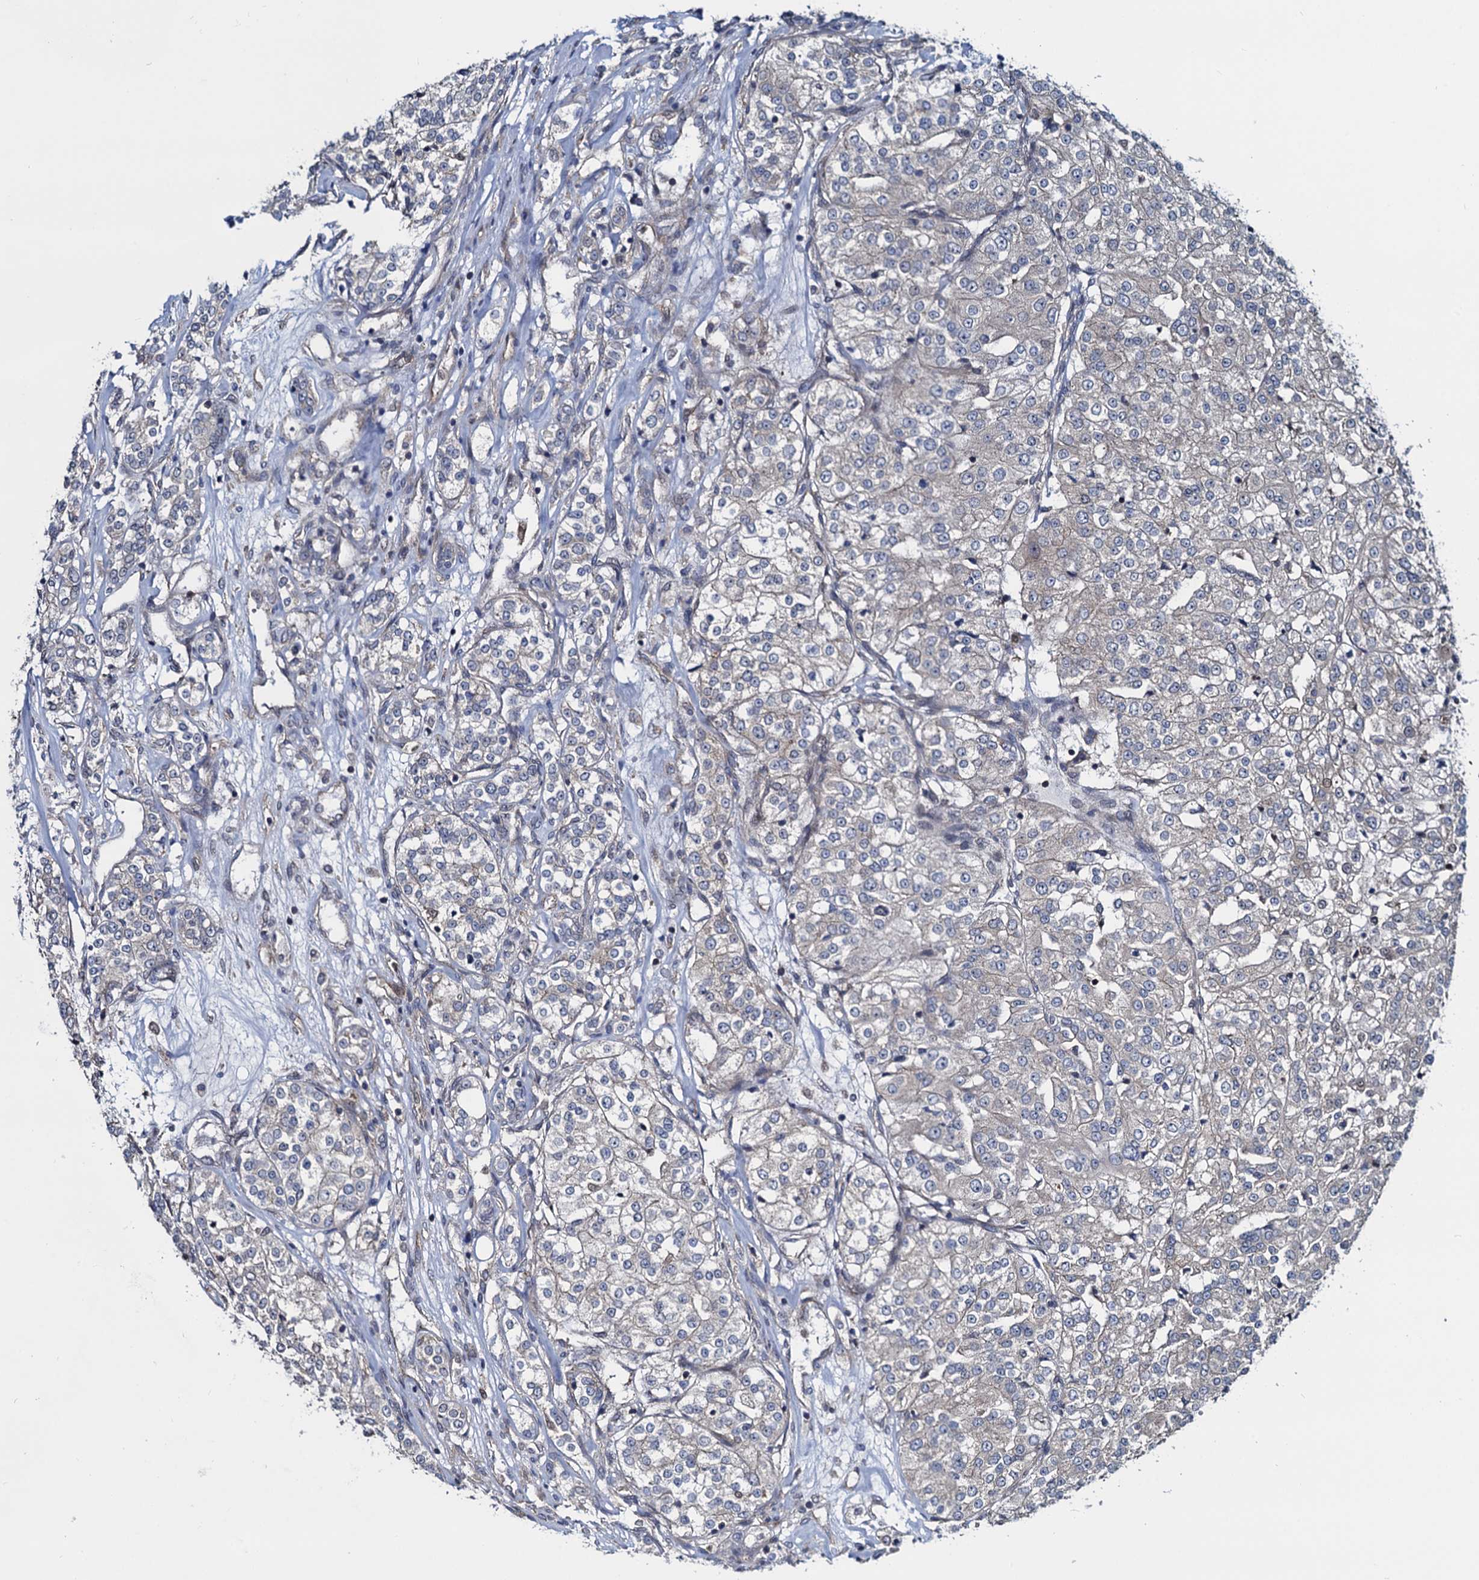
{"staining": {"intensity": "negative", "quantity": "none", "location": "none"}, "tissue": "renal cancer", "cell_type": "Tumor cells", "image_type": "cancer", "snomed": [{"axis": "morphology", "description": "Adenocarcinoma, NOS"}, {"axis": "topography", "description": "Kidney"}], "caption": "High power microscopy histopathology image of an IHC histopathology image of renal cancer, revealing no significant expression in tumor cells.", "gene": "RNF125", "patient": {"sex": "female", "age": 63}}